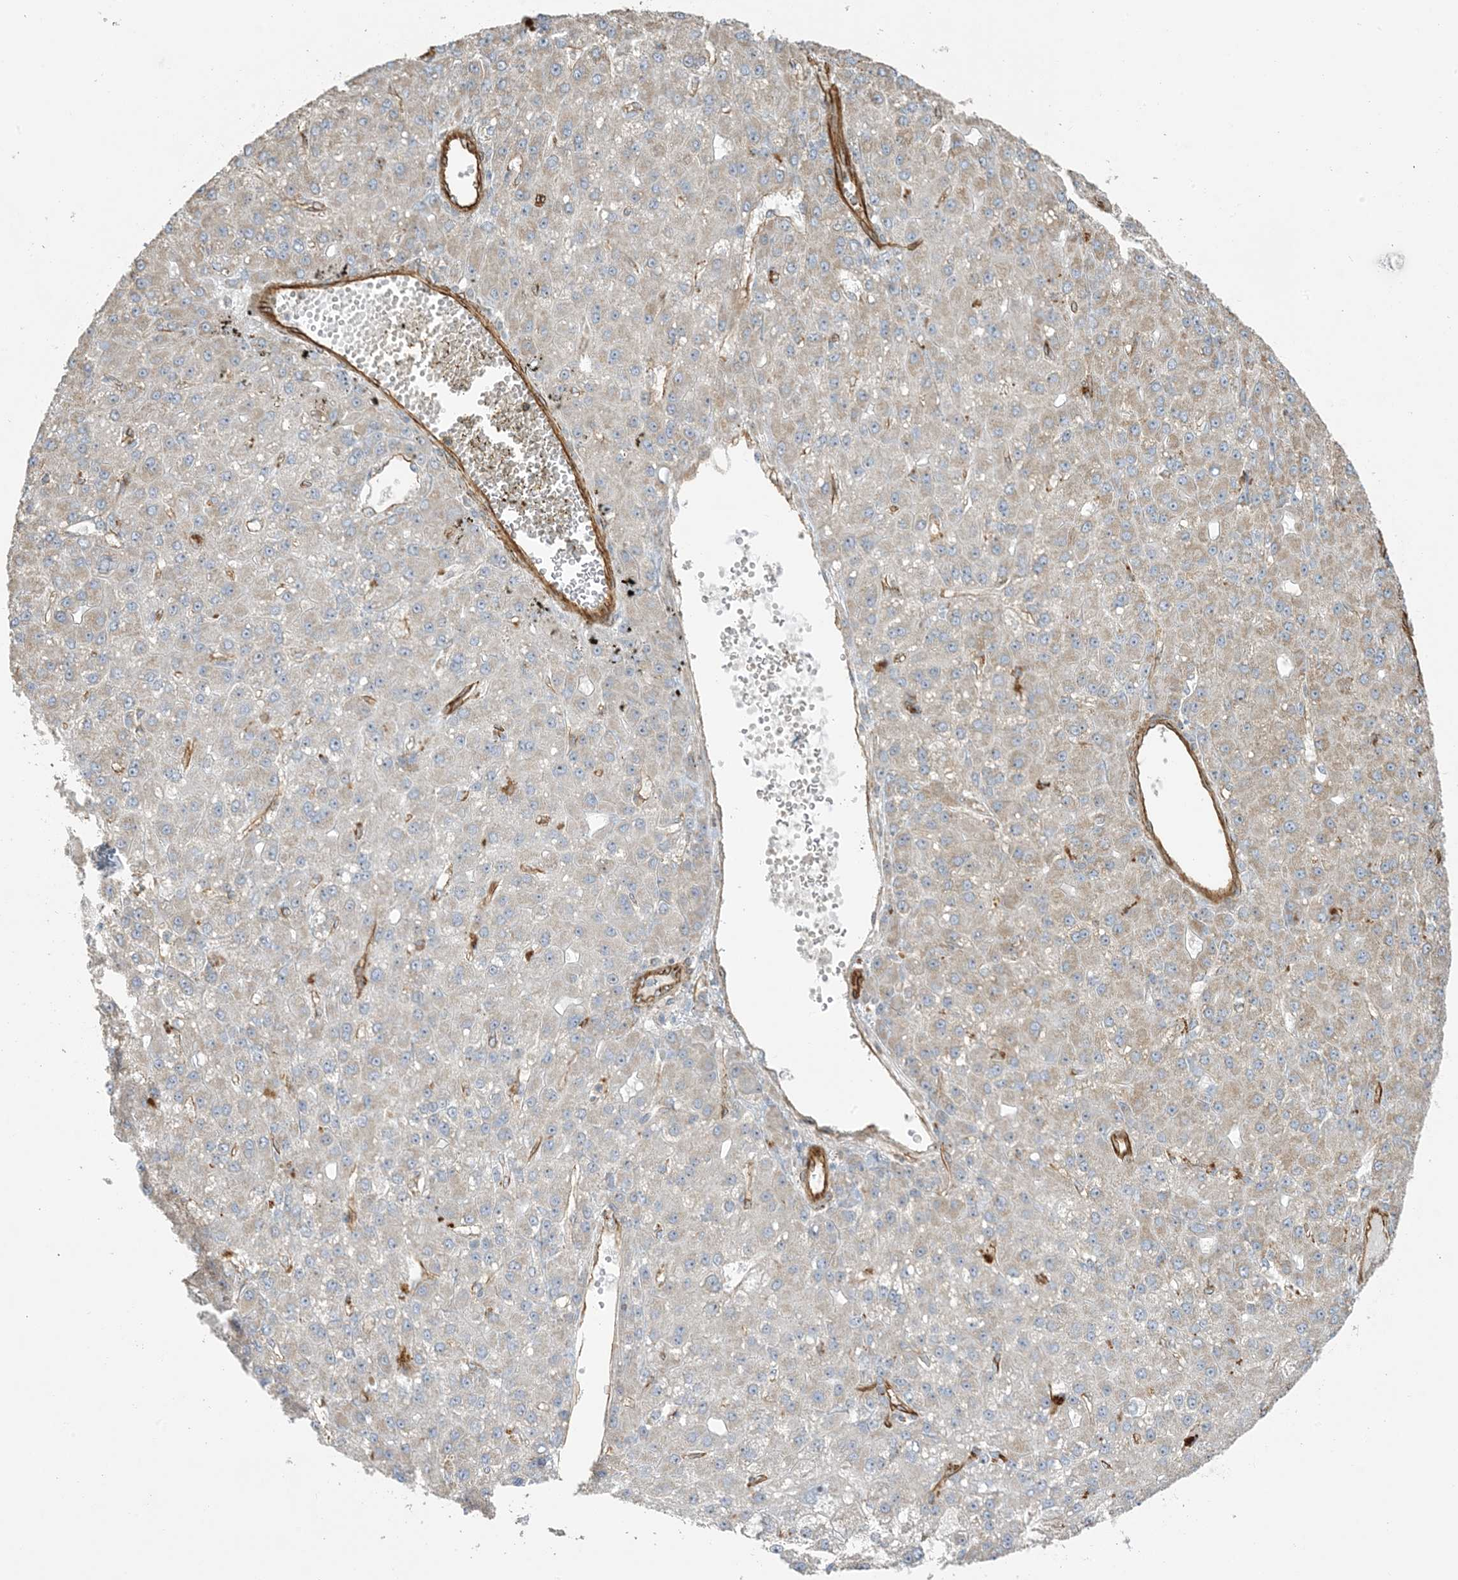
{"staining": {"intensity": "weak", "quantity": "<25%", "location": "cytoplasmic/membranous"}, "tissue": "liver cancer", "cell_type": "Tumor cells", "image_type": "cancer", "snomed": [{"axis": "morphology", "description": "Carcinoma, Hepatocellular, NOS"}, {"axis": "topography", "description": "Liver"}], "caption": "An IHC photomicrograph of liver cancer (hepatocellular carcinoma) is shown. There is no staining in tumor cells of liver cancer (hepatocellular carcinoma).", "gene": "AGA", "patient": {"sex": "male", "age": 67}}